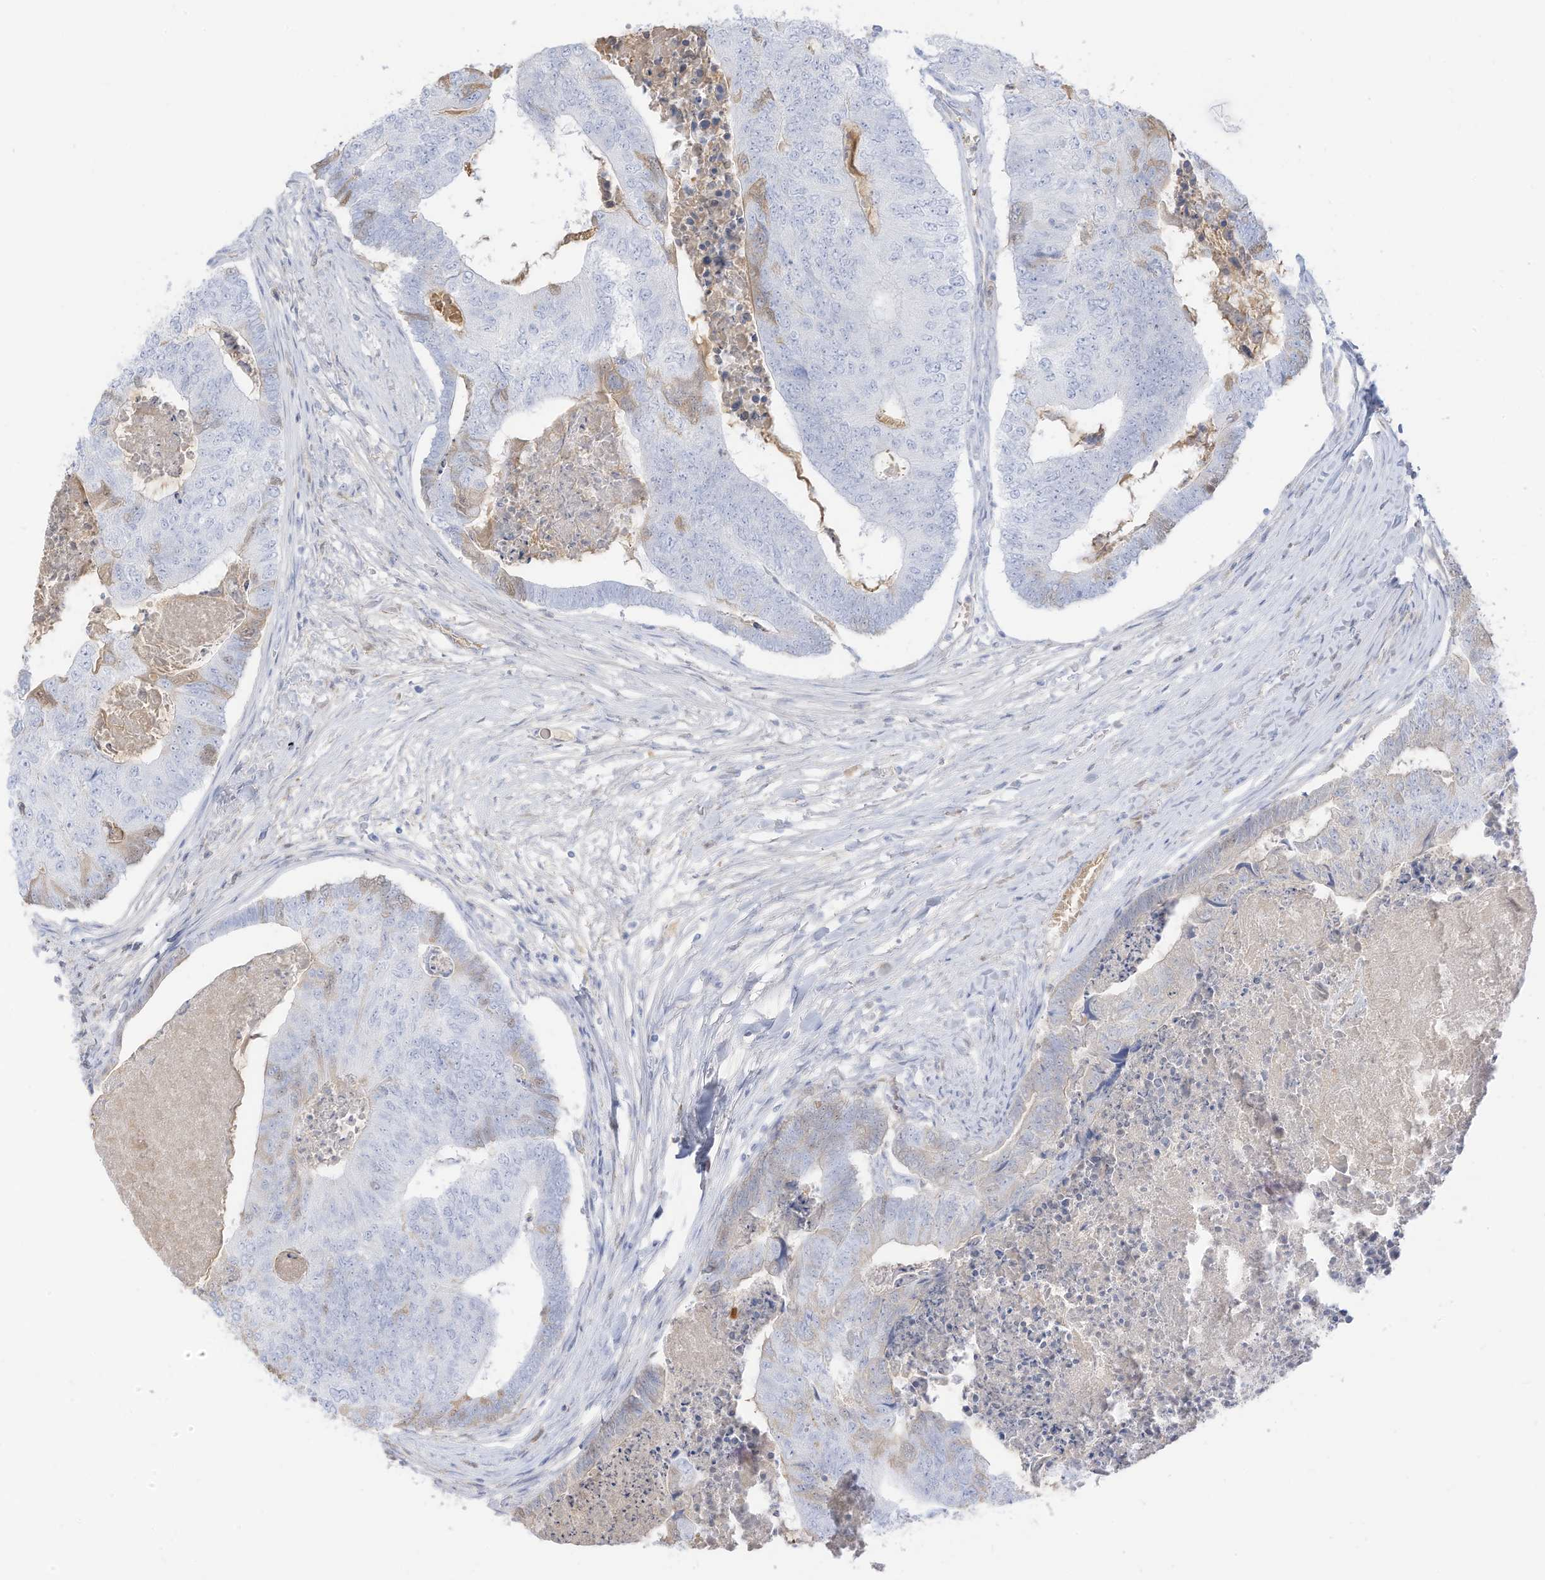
{"staining": {"intensity": "weak", "quantity": "<25%", "location": "cytoplasmic/membranous"}, "tissue": "colorectal cancer", "cell_type": "Tumor cells", "image_type": "cancer", "snomed": [{"axis": "morphology", "description": "Adenocarcinoma, NOS"}, {"axis": "topography", "description": "Colon"}], "caption": "Immunohistochemical staining of adenocarcinoma (colorectal) exhibits no significant staining in tumor cells.", "gene": "HSD17B13", "patient": {"sex": "female", "age": 67}}